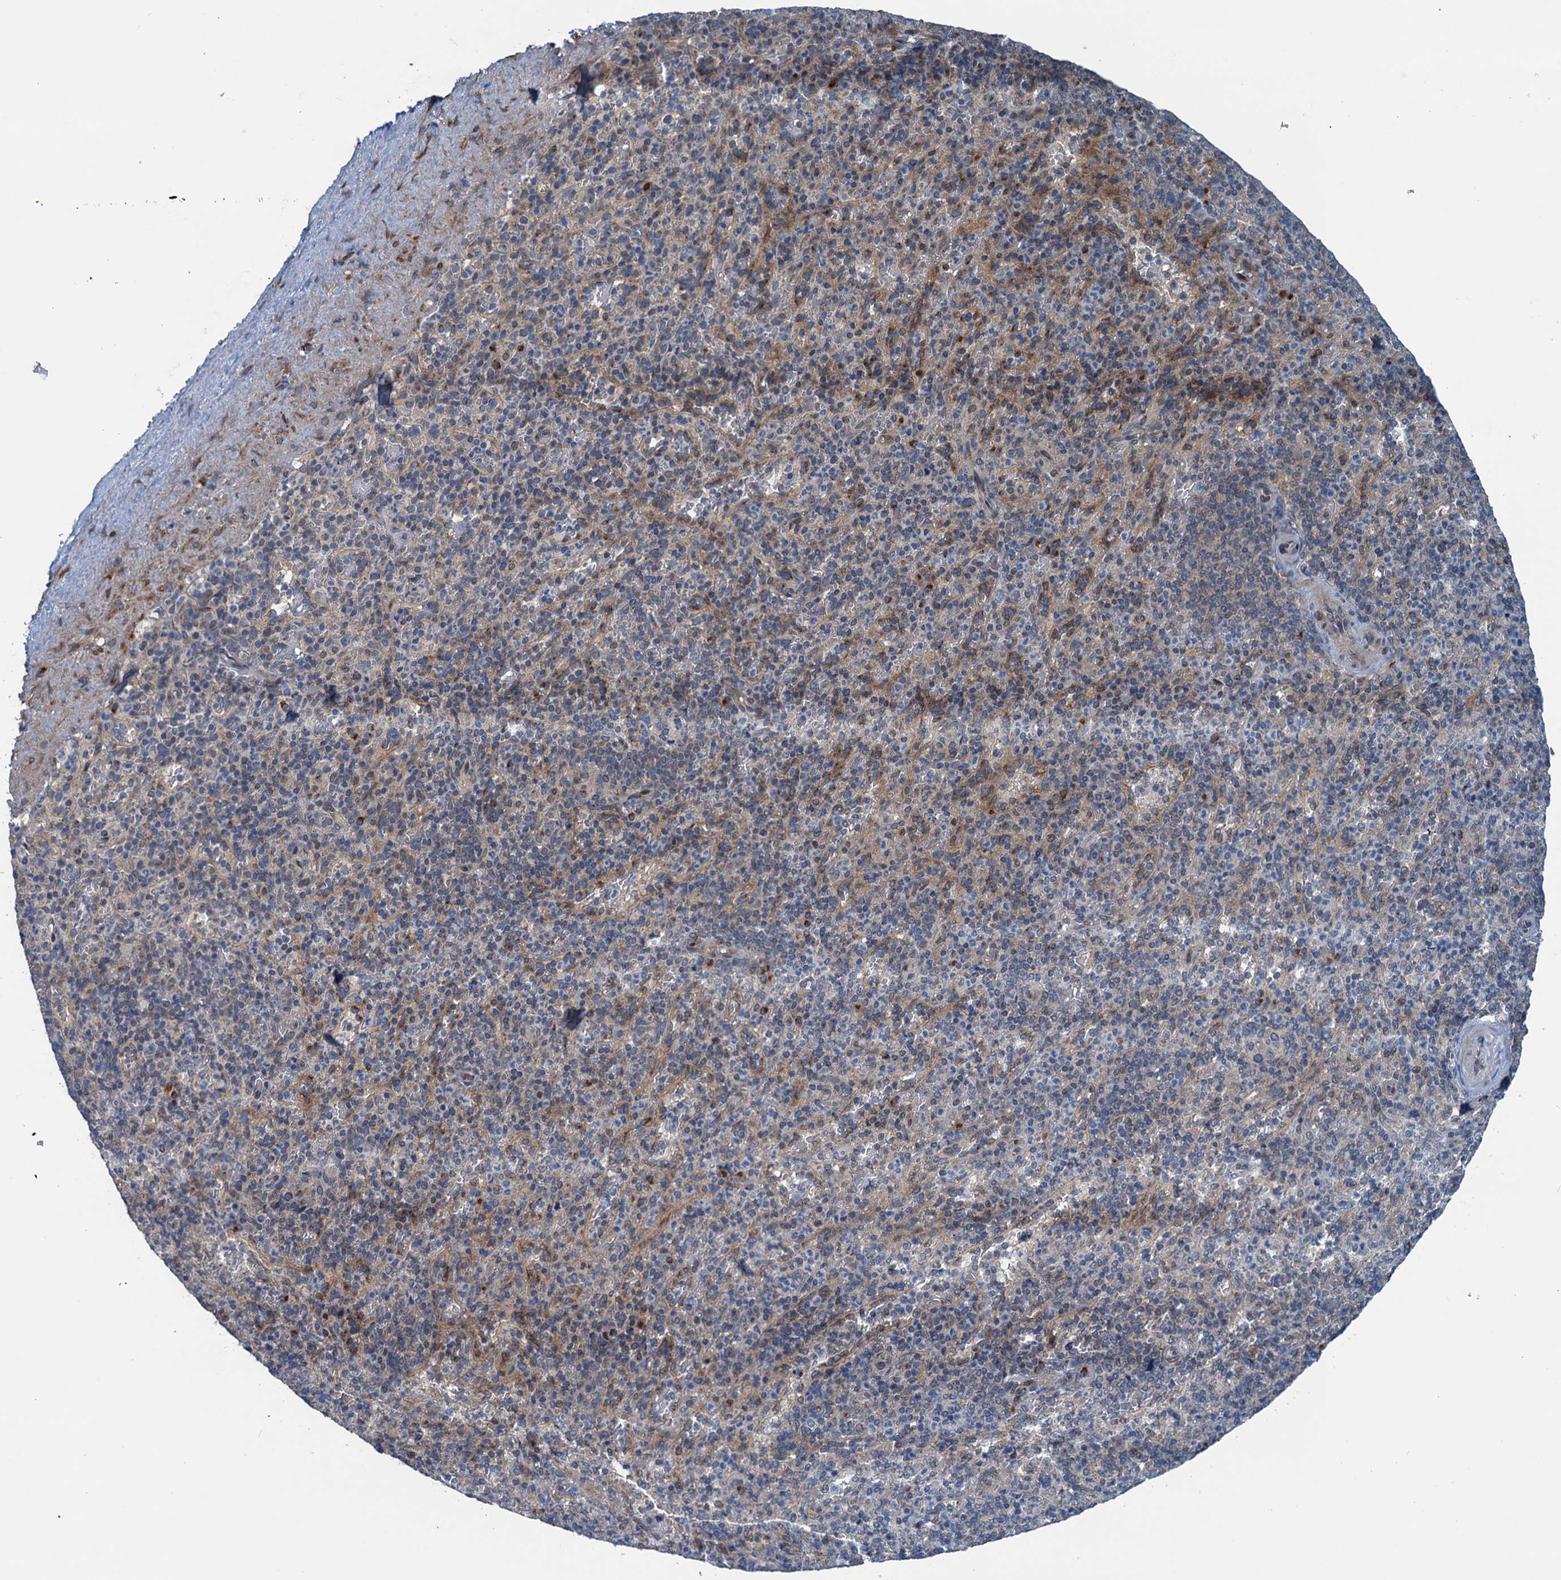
{"staining": {"intensity": "negative", "quantity": "none", "location": "none"}, "tissue": "spleen", "cell_type": "Cells in red pulp", "image_type": "normal", "snomed": [{"axis": "morphology", "description": "Normal tissue, NOS"}, {"axis": "topography", "description": "Spleen"}], "caption": "Spleen stained for a protein using immunohistochemistry displays no expression cells in red pulp.", "gene": "DYNC2I2", "patient": {"sex": "male", "age": 82}}